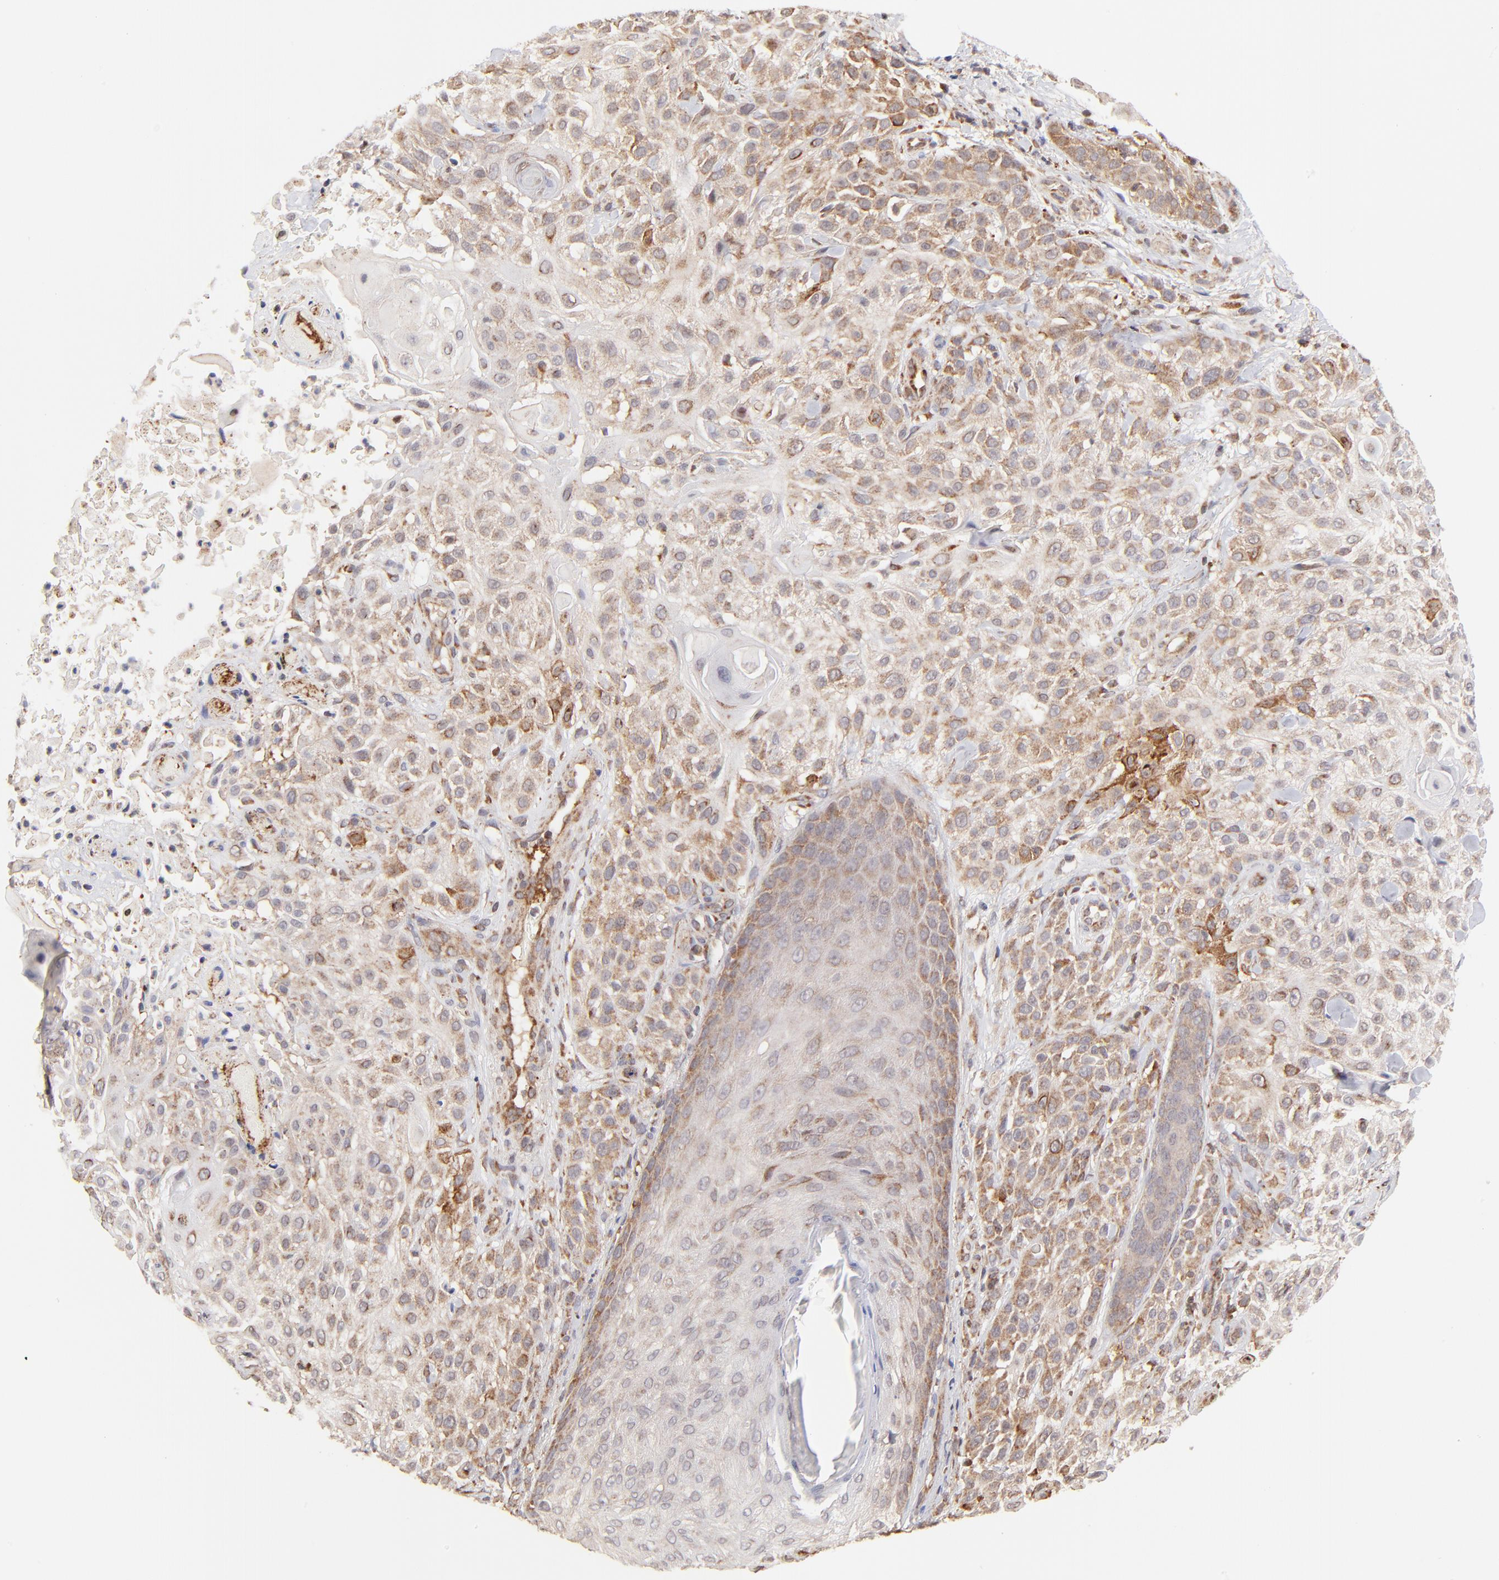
{"staining": {"intensity": "weak", "quantity": ">75%", "location": "cytoplasmic/membranous"}, "tissue": "skin cancer", "cell_type": "Tumor cells", "image_type": "cancer", "snomed": [{"axis": "morphology", "description": "Squamous cell carcinoma, NOS"}, {"axis": "topography", "description": "Skin"}], "caption": "A brown stain labels weak cytoplasmic/membranous staining of a protein in skin squamous cell carcinoma tumor cells. Immunohistochemistry stains the protein of interest in brown and the nuclei are stained blue.", "gene": "MAP2K7", "patient": {"sex": "female", "age": 42}}